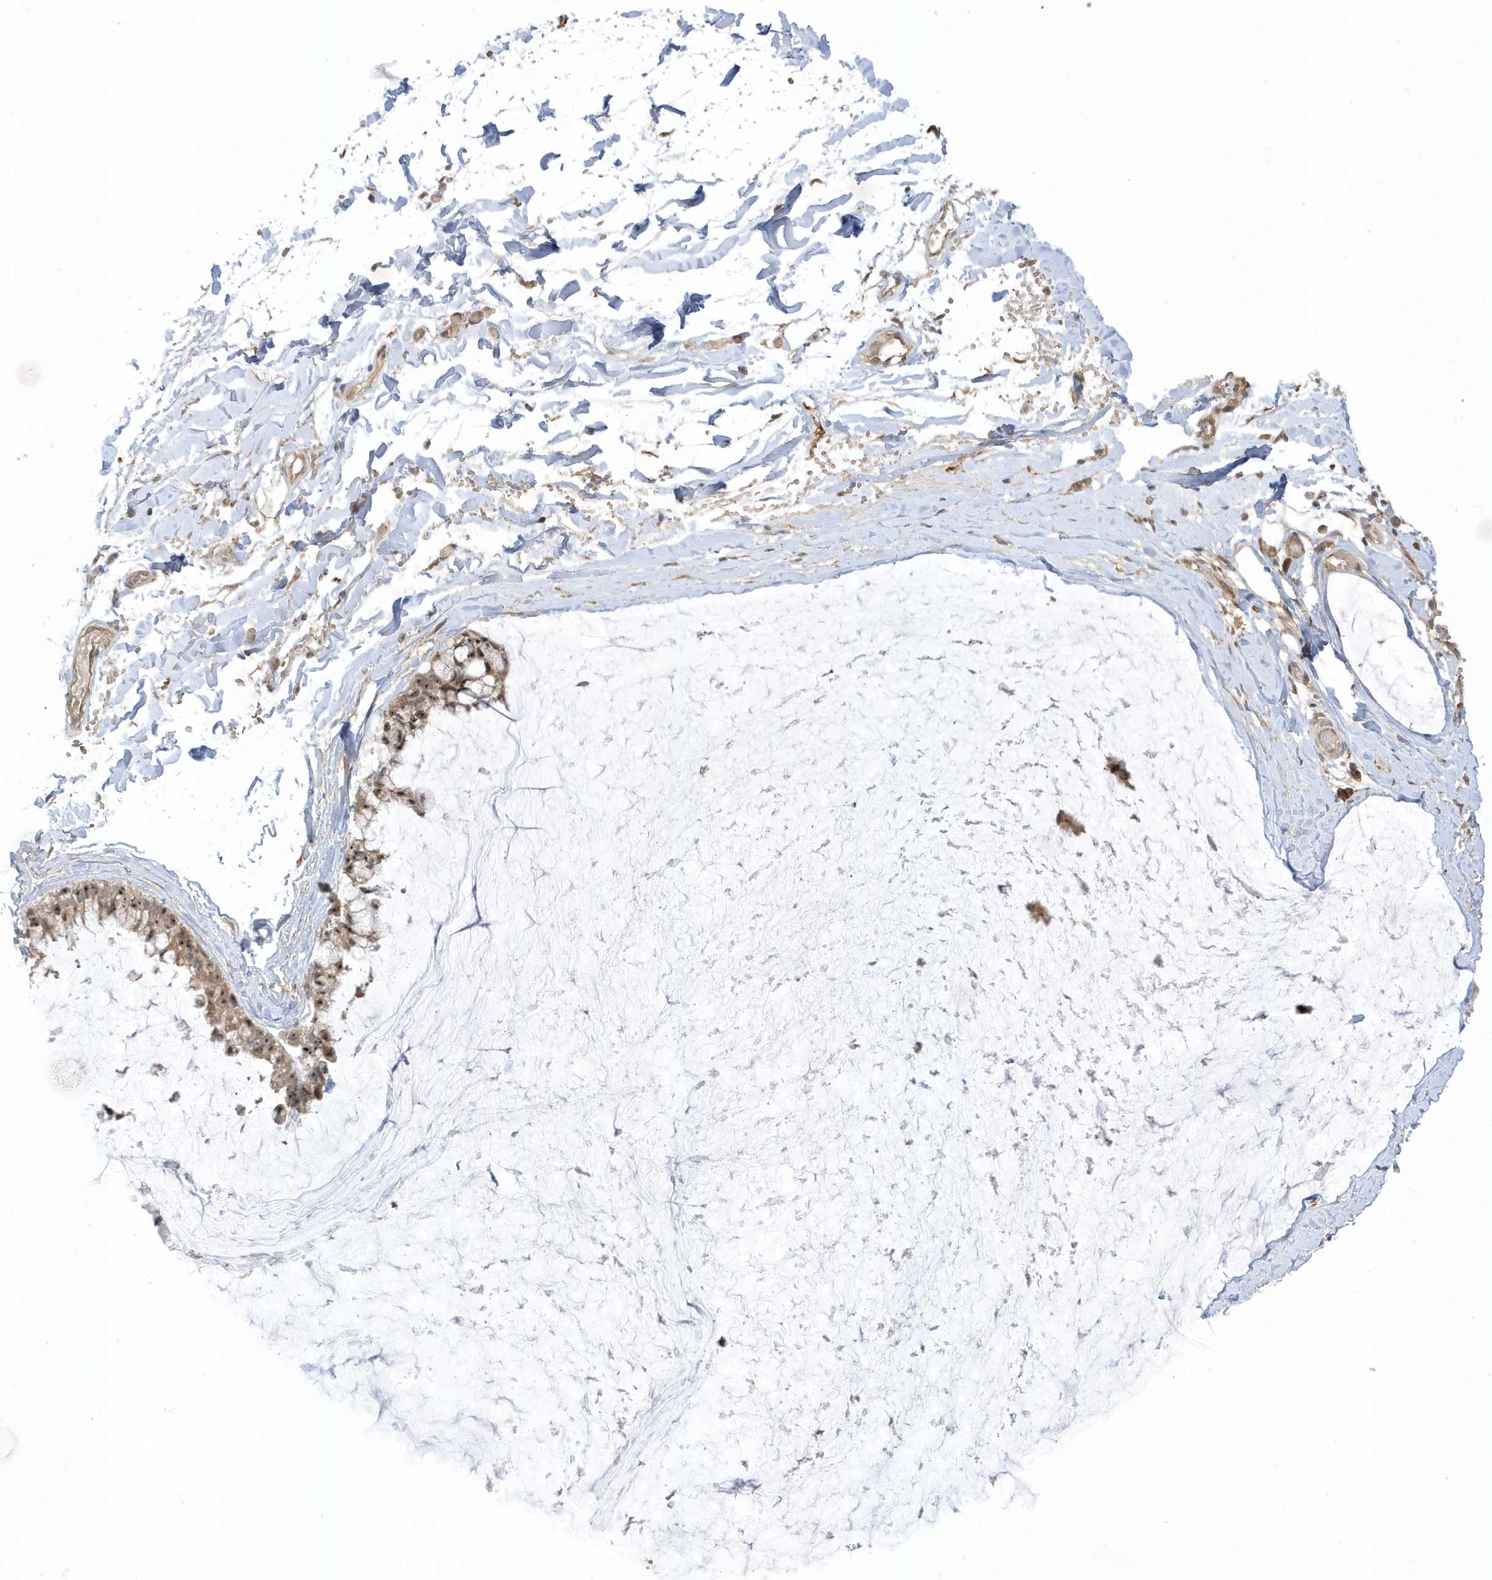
{"staining": {"intensity": "weak", "quantity": ">75%", "location": "cytoplasmic/membranous,nuclear"}, "tissue": "ovarian cancer", "cell_type": "Tumor cells", "image_type": "cancer", "snomed": [{"axis": "morphology", "description": "Cystadenocarcinoma, mucinous, NOS"}, {"axis": "topography", "description": "Ovary"}], "caption": "A histopathology image of human mucinous cystadenocarcinoma (ovarian) stained for a protein exhibits weak cytoplasmic/membranous and nuclear brown staining in tumor cells.", "gene": "ECM2", "patient": {"sex": "female", "age": 39}}